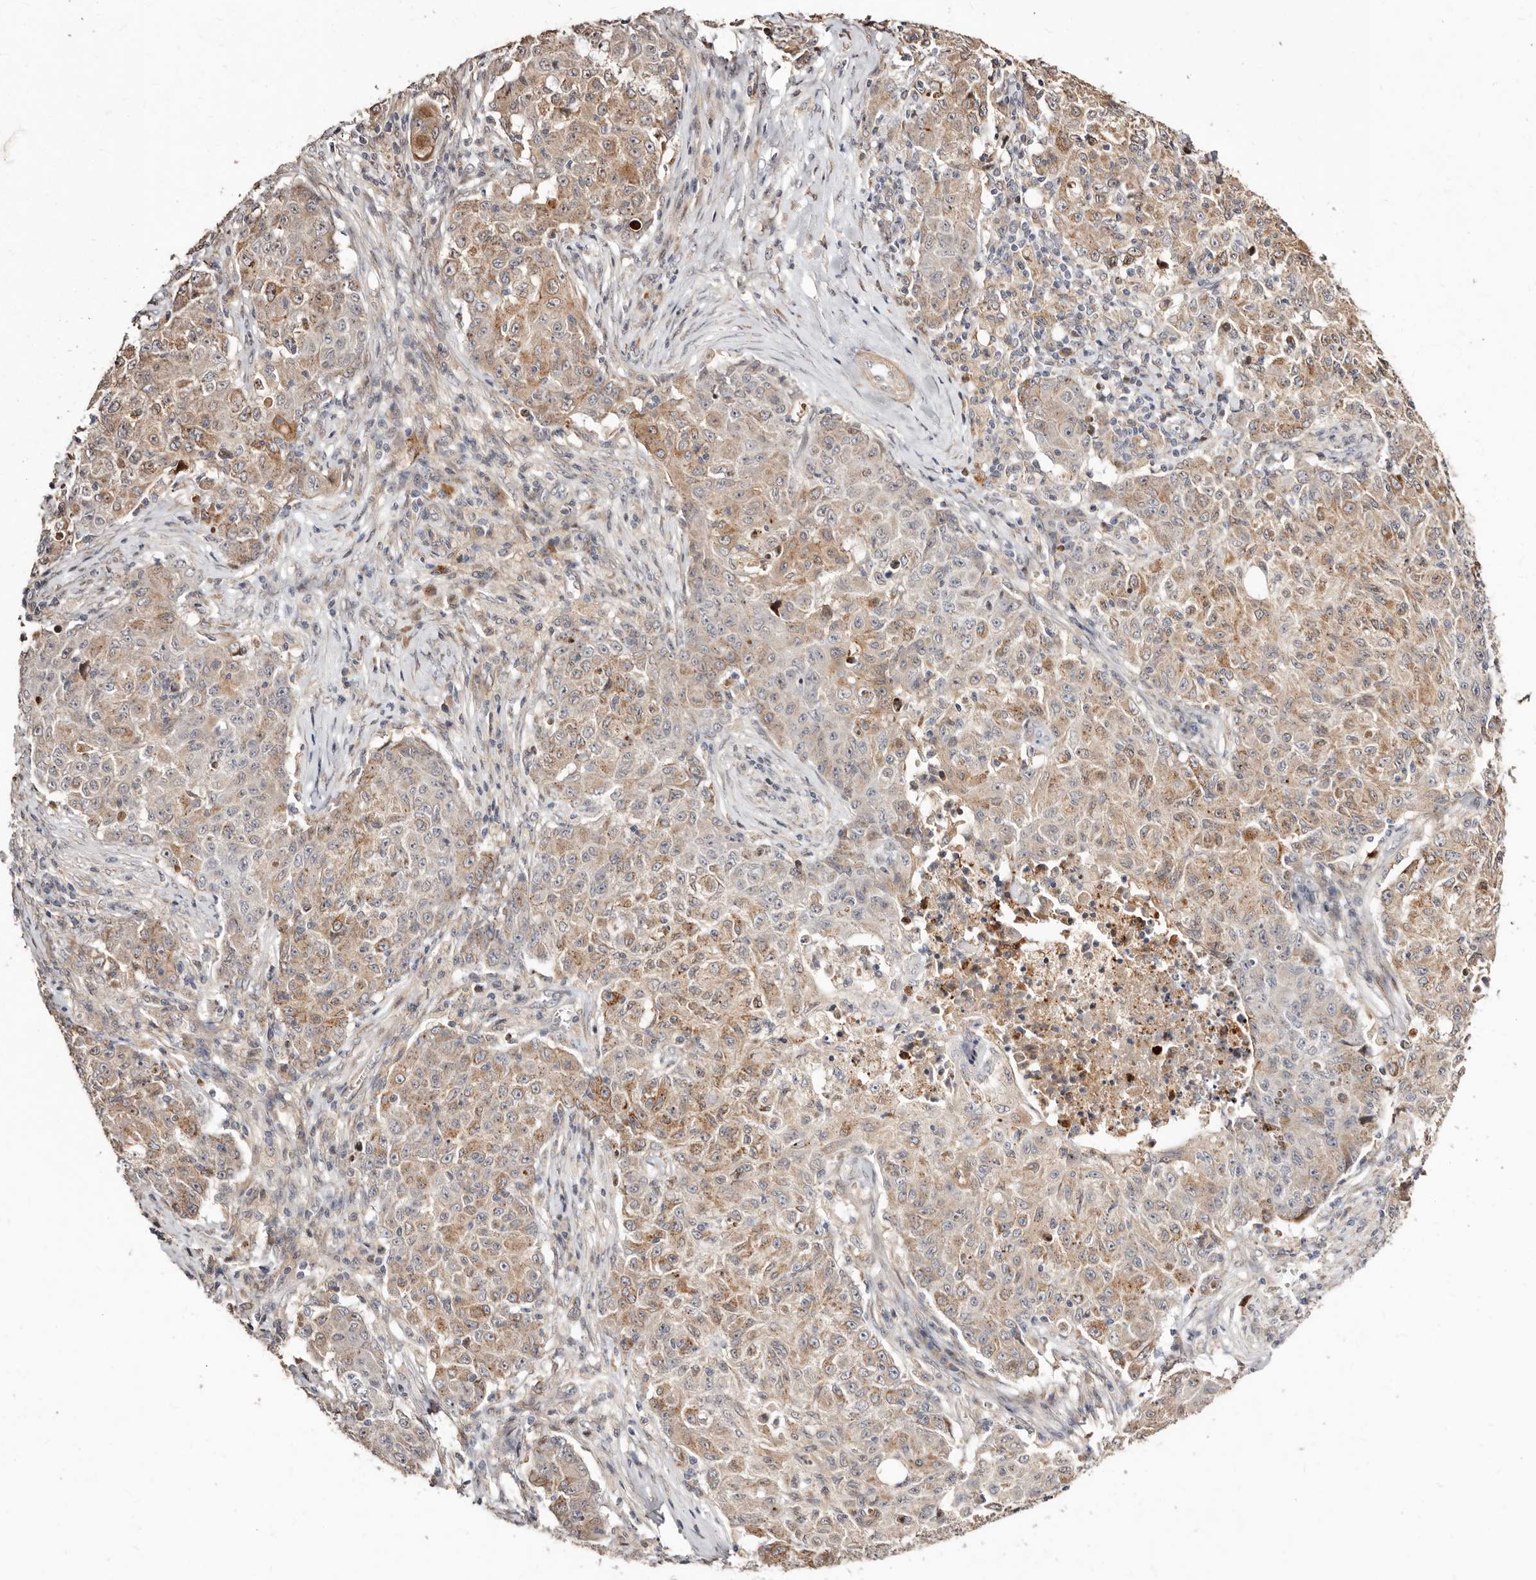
{"staining": {"intensity": "weak", "quantity": ">75%", "location": "cytoplasmic/membranous"}, "tissue": "ovarian cancer", "cell_type": "Tumor cells", "image_type": "cancer", "snomed": [{"axis": "morphology", "description": "Carcinoma, endometroid"}, {"axis": "topography", "description": "Ovary"}], "caption": "Tumor cells display low levels of weak cytoplasmic/membranous positivity in approximately >75% of cells in human ovarian endometroid carcinoma.", "gene": "APOL6", "patient": {"sex": "female", "age": 42}}